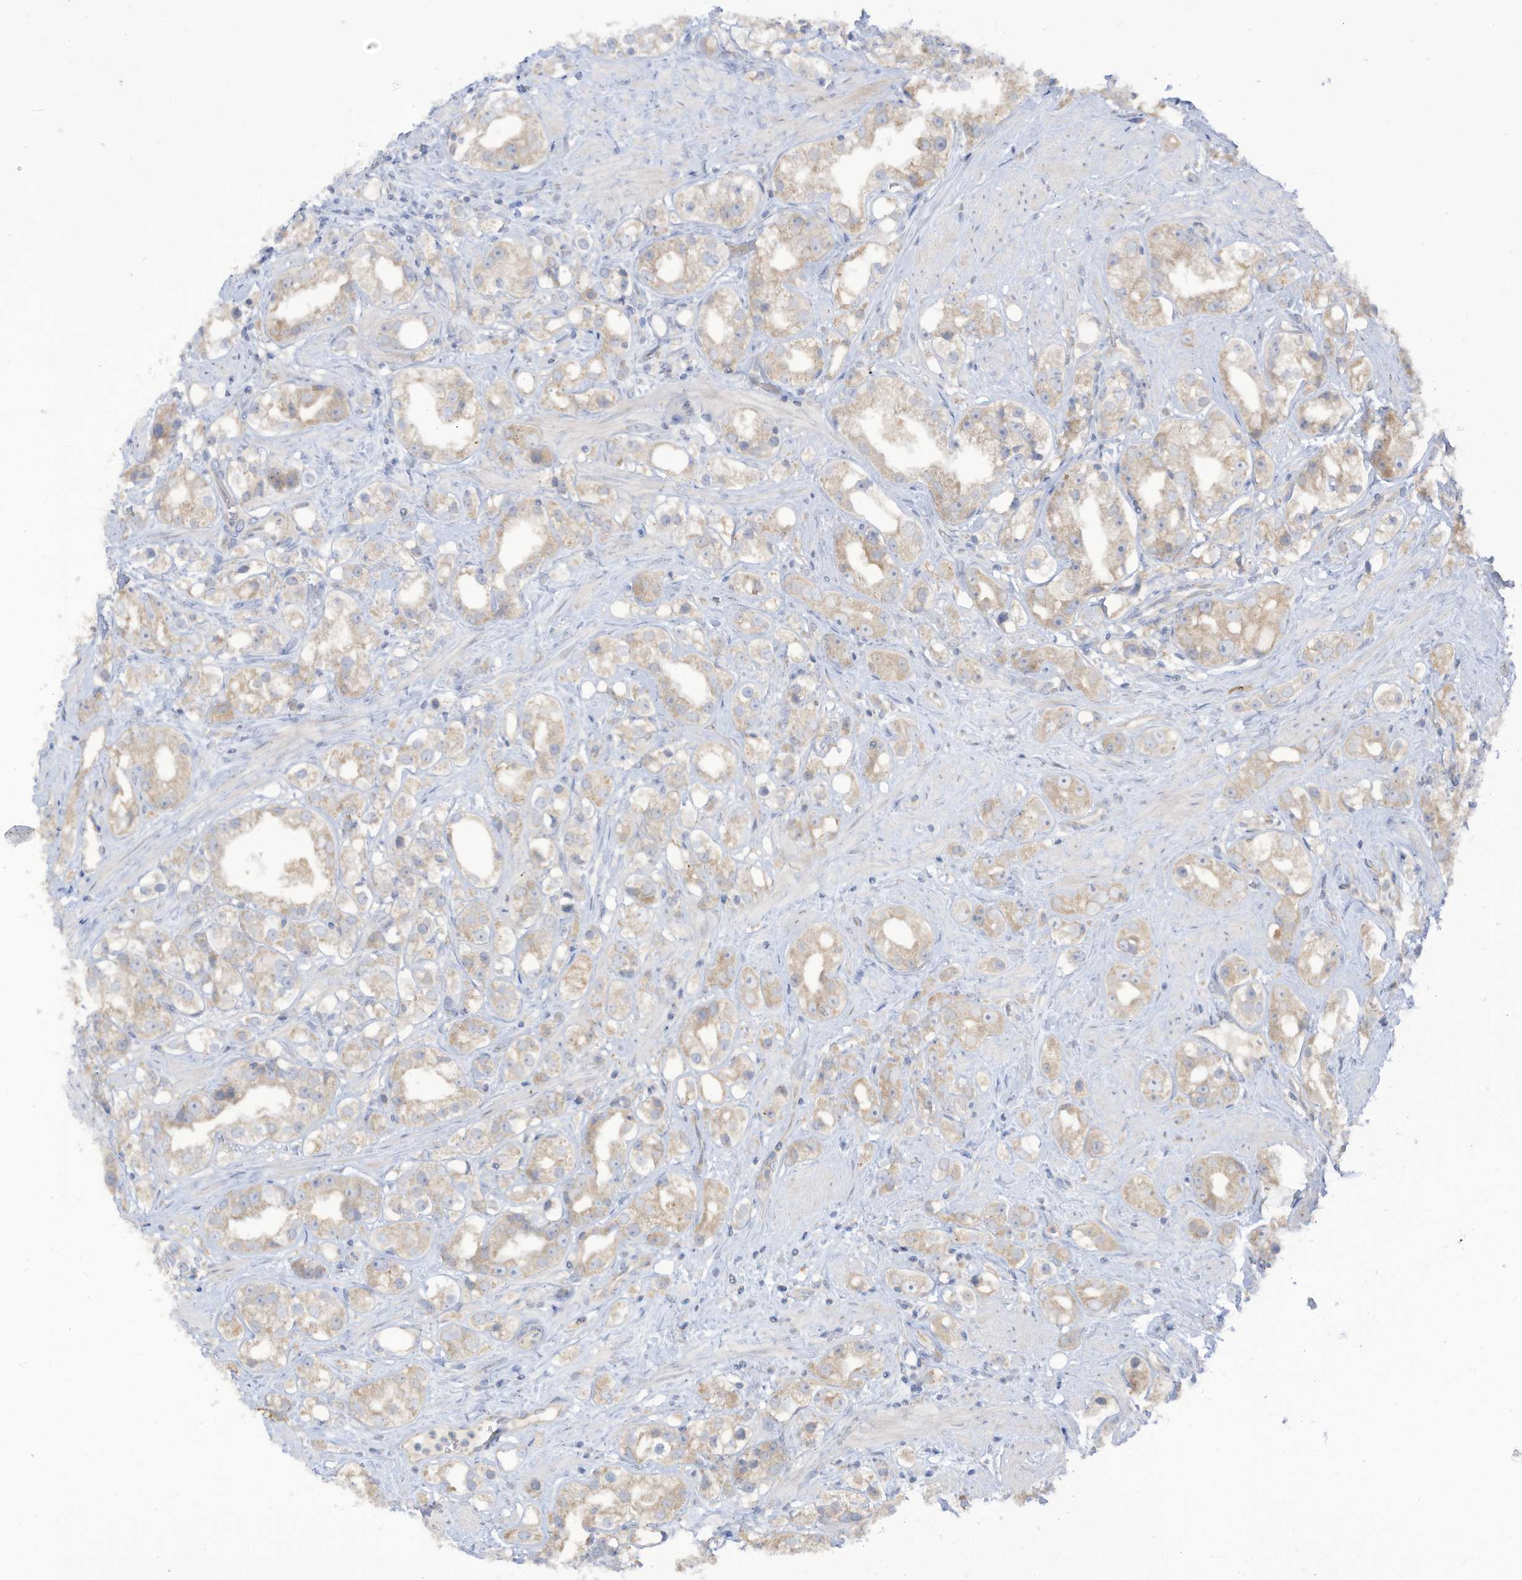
{"staining": {"intensity": "weak", "quantity": "25%-75%", "location": "cytoplasmic/membranous"}, "tissue": "prostate cancer", "cell_type": "Tumor cells", "image_type": "cancer", "snomed": [{"axis": "morphology", "description": "Adenocarcinoma, NOS"}, {"axis": "topography", "description": "Prostate"}], "caption": "Approximately 25%-75% of tumor cells in human prostate adenocarcinoma reveal weak cytoplasmic/membranous protein staining as visualized by brown immunohistochemical staining.", "gene": "LRRN2", "patient": {"sex": "male", "age": 79}}